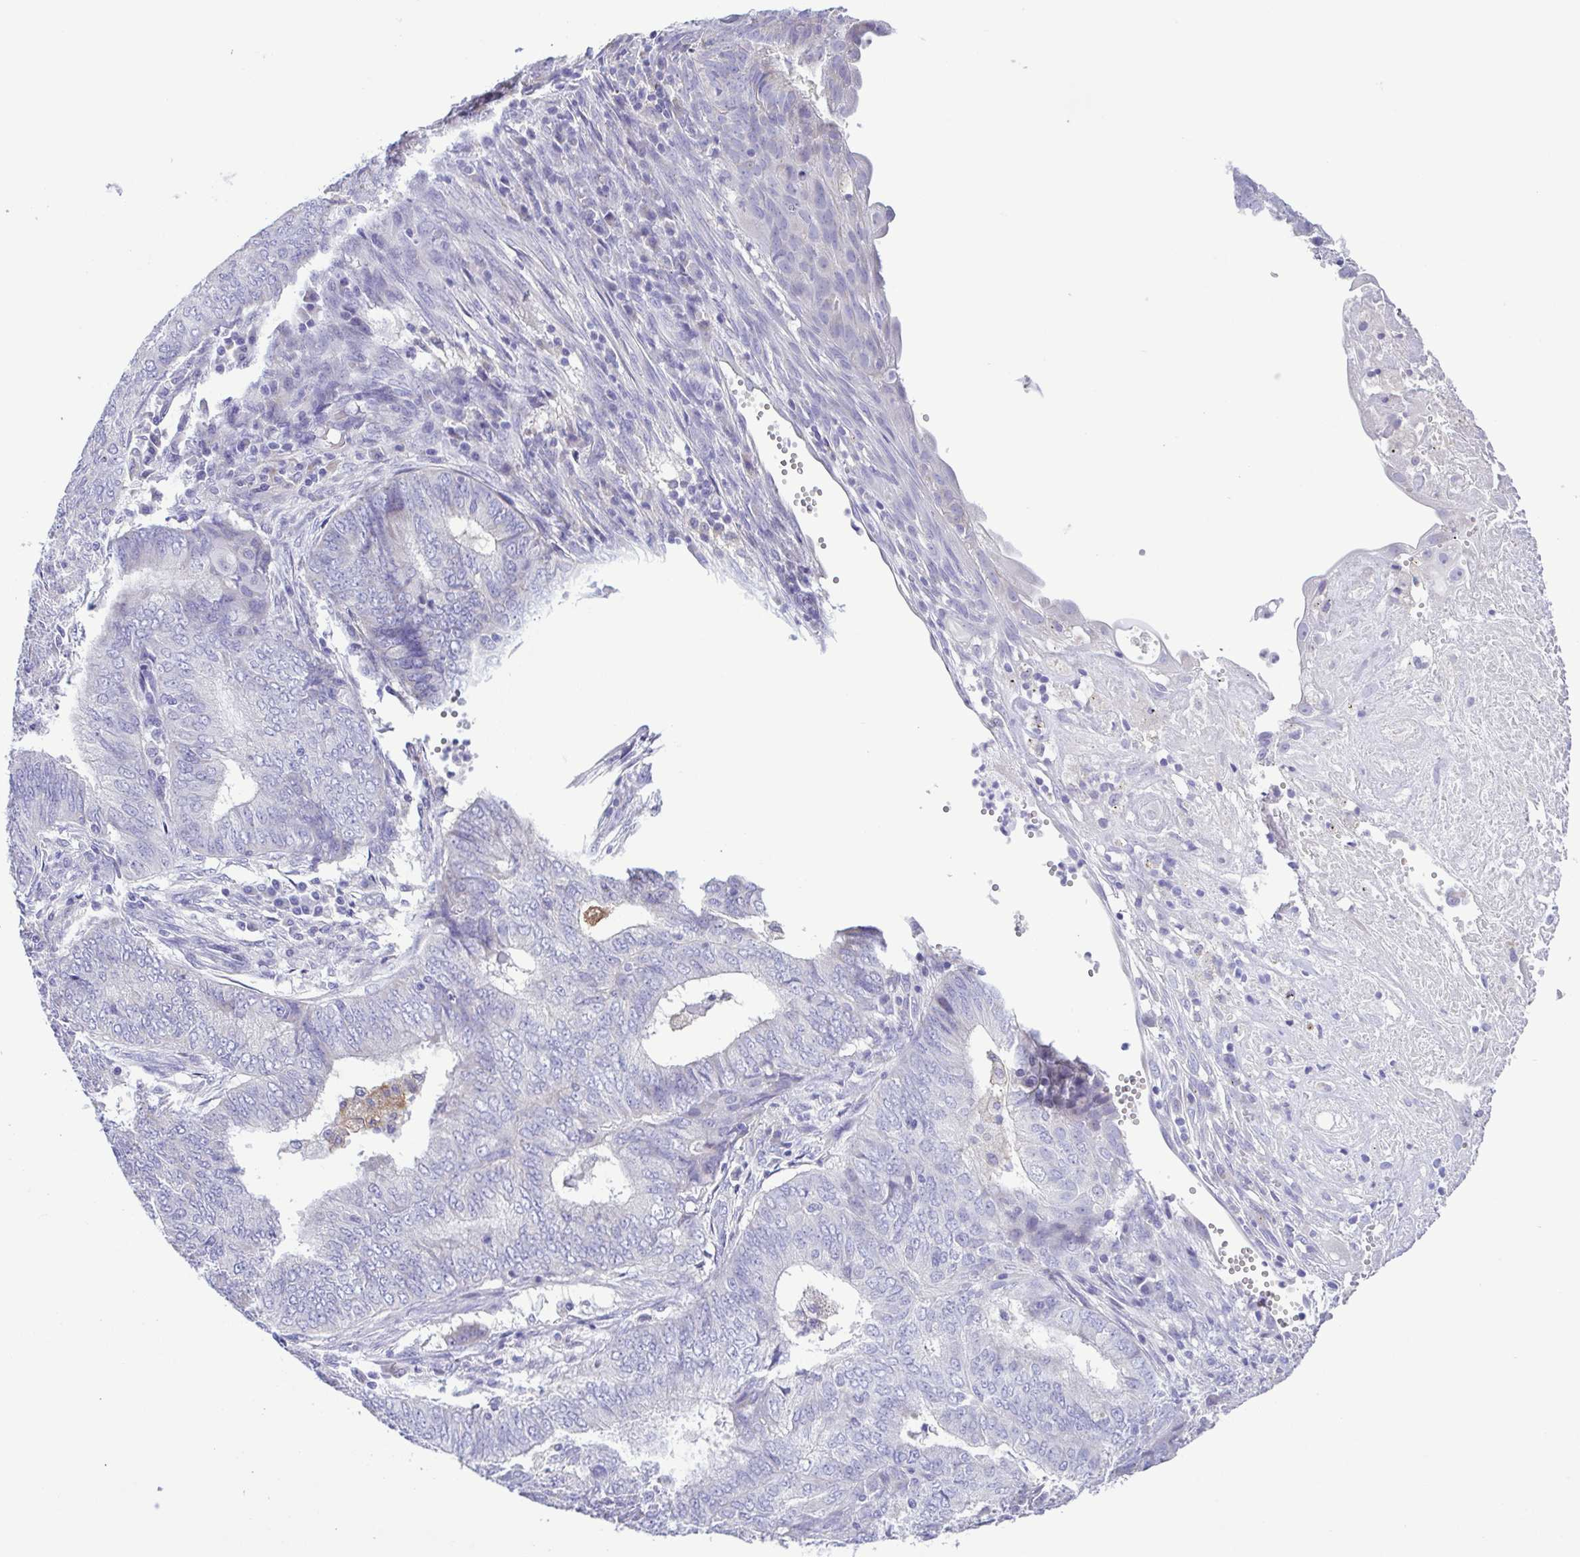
{"staining": {"intensity": "negative", "quantity": "none", "location": "none"}, "tissue": "endometrial cancer", "cell_type": "Tumor cells", "image_type": "cancer", "snomed": [{"axis": "morphology", "description": "Adenocarcinoma, NOS"}, {"axis": "topography", "description": "Endometrium"}], "caption": "Immunohistochemistry of endometrial cancer (adenocarcinoma) shows no expression in tumor cells.", "gene": "CD72", "patient": {"sex": "female", "age": 62}}